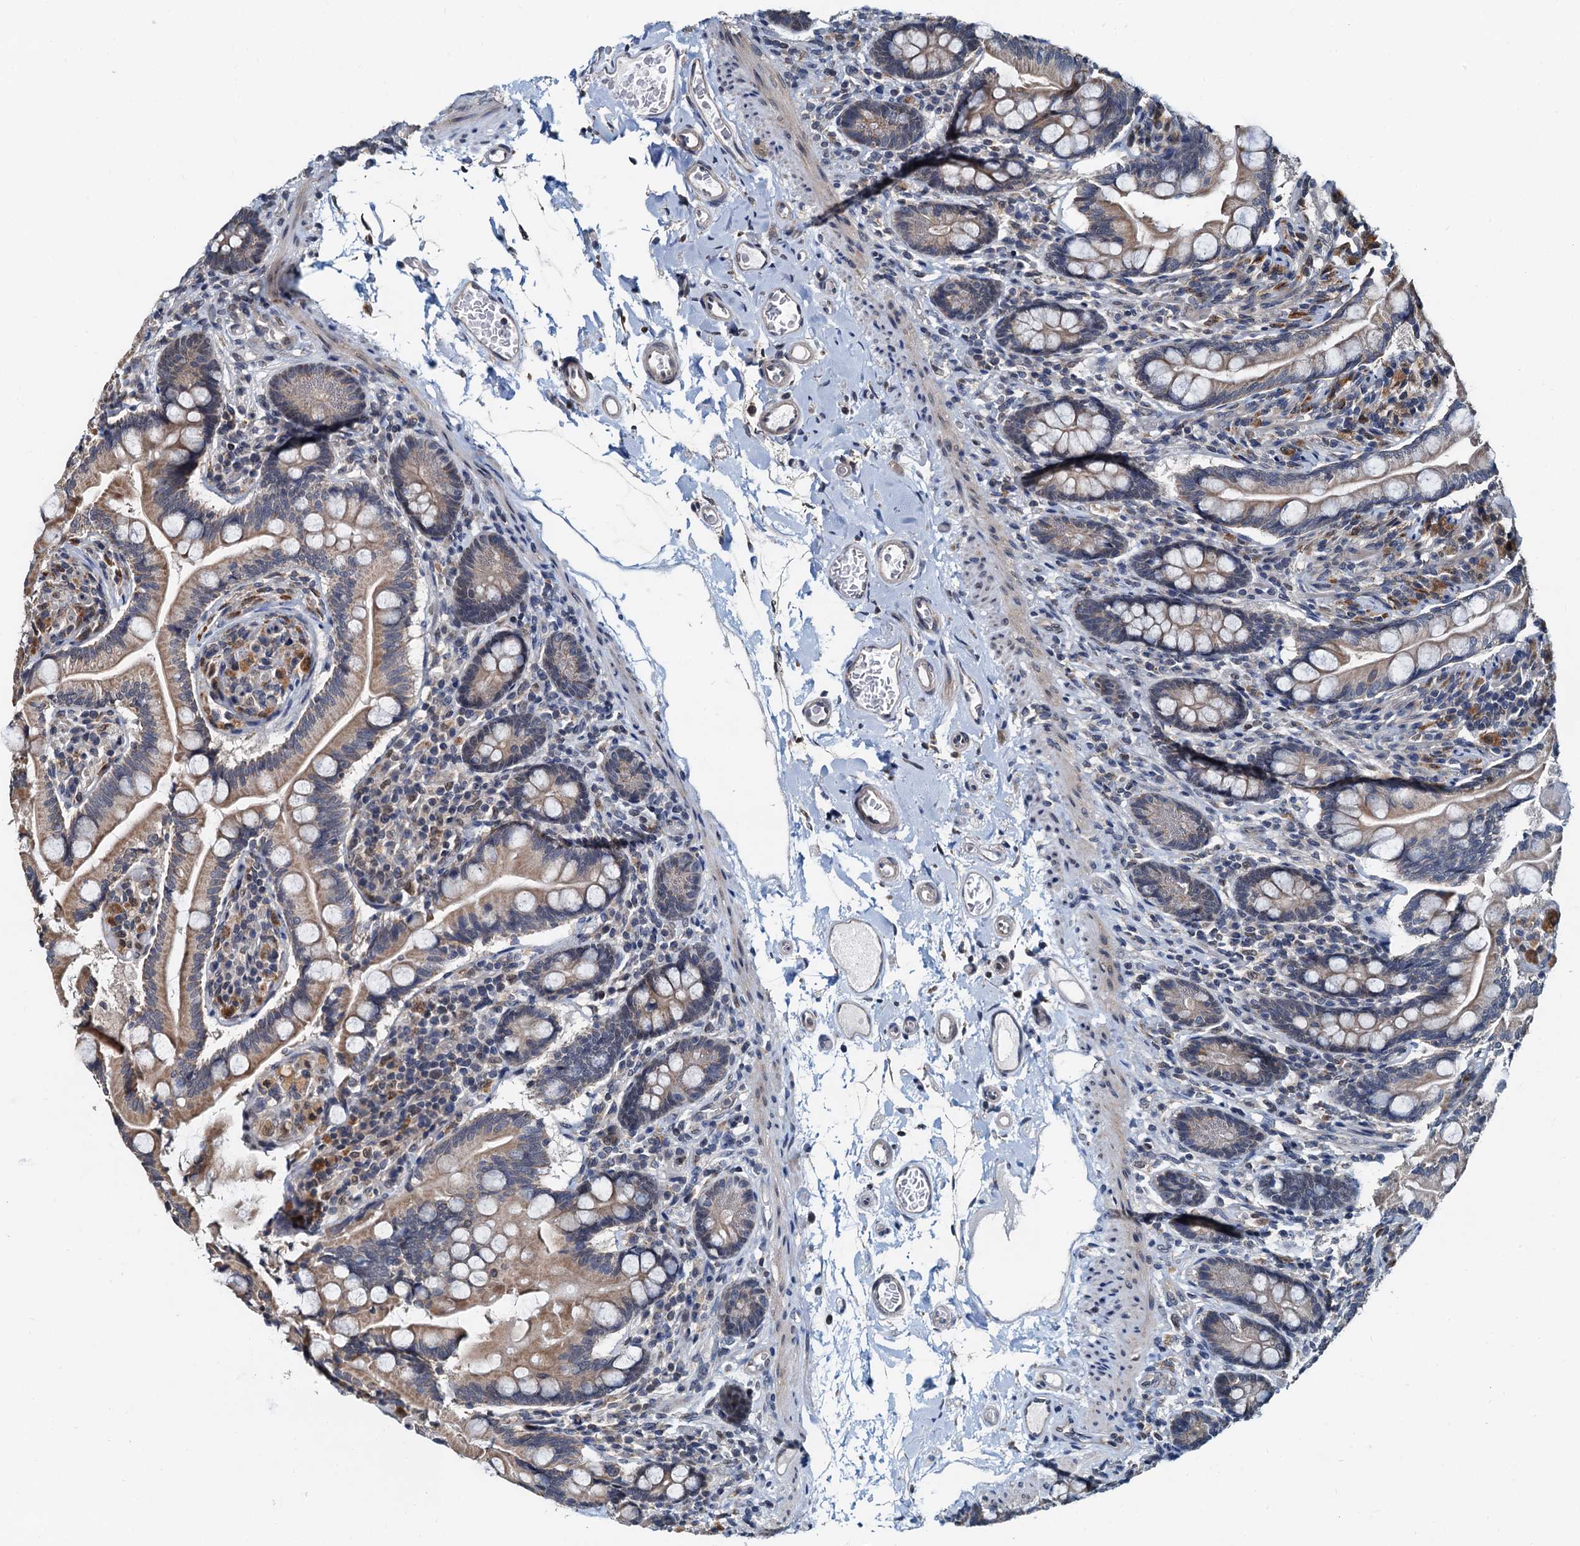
{"staining": {"intensity": "moderate", "quantity": ">75%", "location": "cytoplasmic/membranous"}, "tissue": "small intestine", "cell_type": "Glandular cells", "image_type": "normal", "snomed": [{"axis": "morphology", "description": "Normal tissue, NOS"}, {"axis": "topography", "description": "Small intestine"}], "caption": "Moderate cytoplasmic/membranous protein positivity is identified in about >75% of glandular cells in small intestine. The staining was performed using DAB to visualize the protein expression in brown, while the nuclei were stained in blue with hematoxylin (Magnification: 20x).", "gene": "MCMBP", "patient": {"sex": "female", "age": 64}}